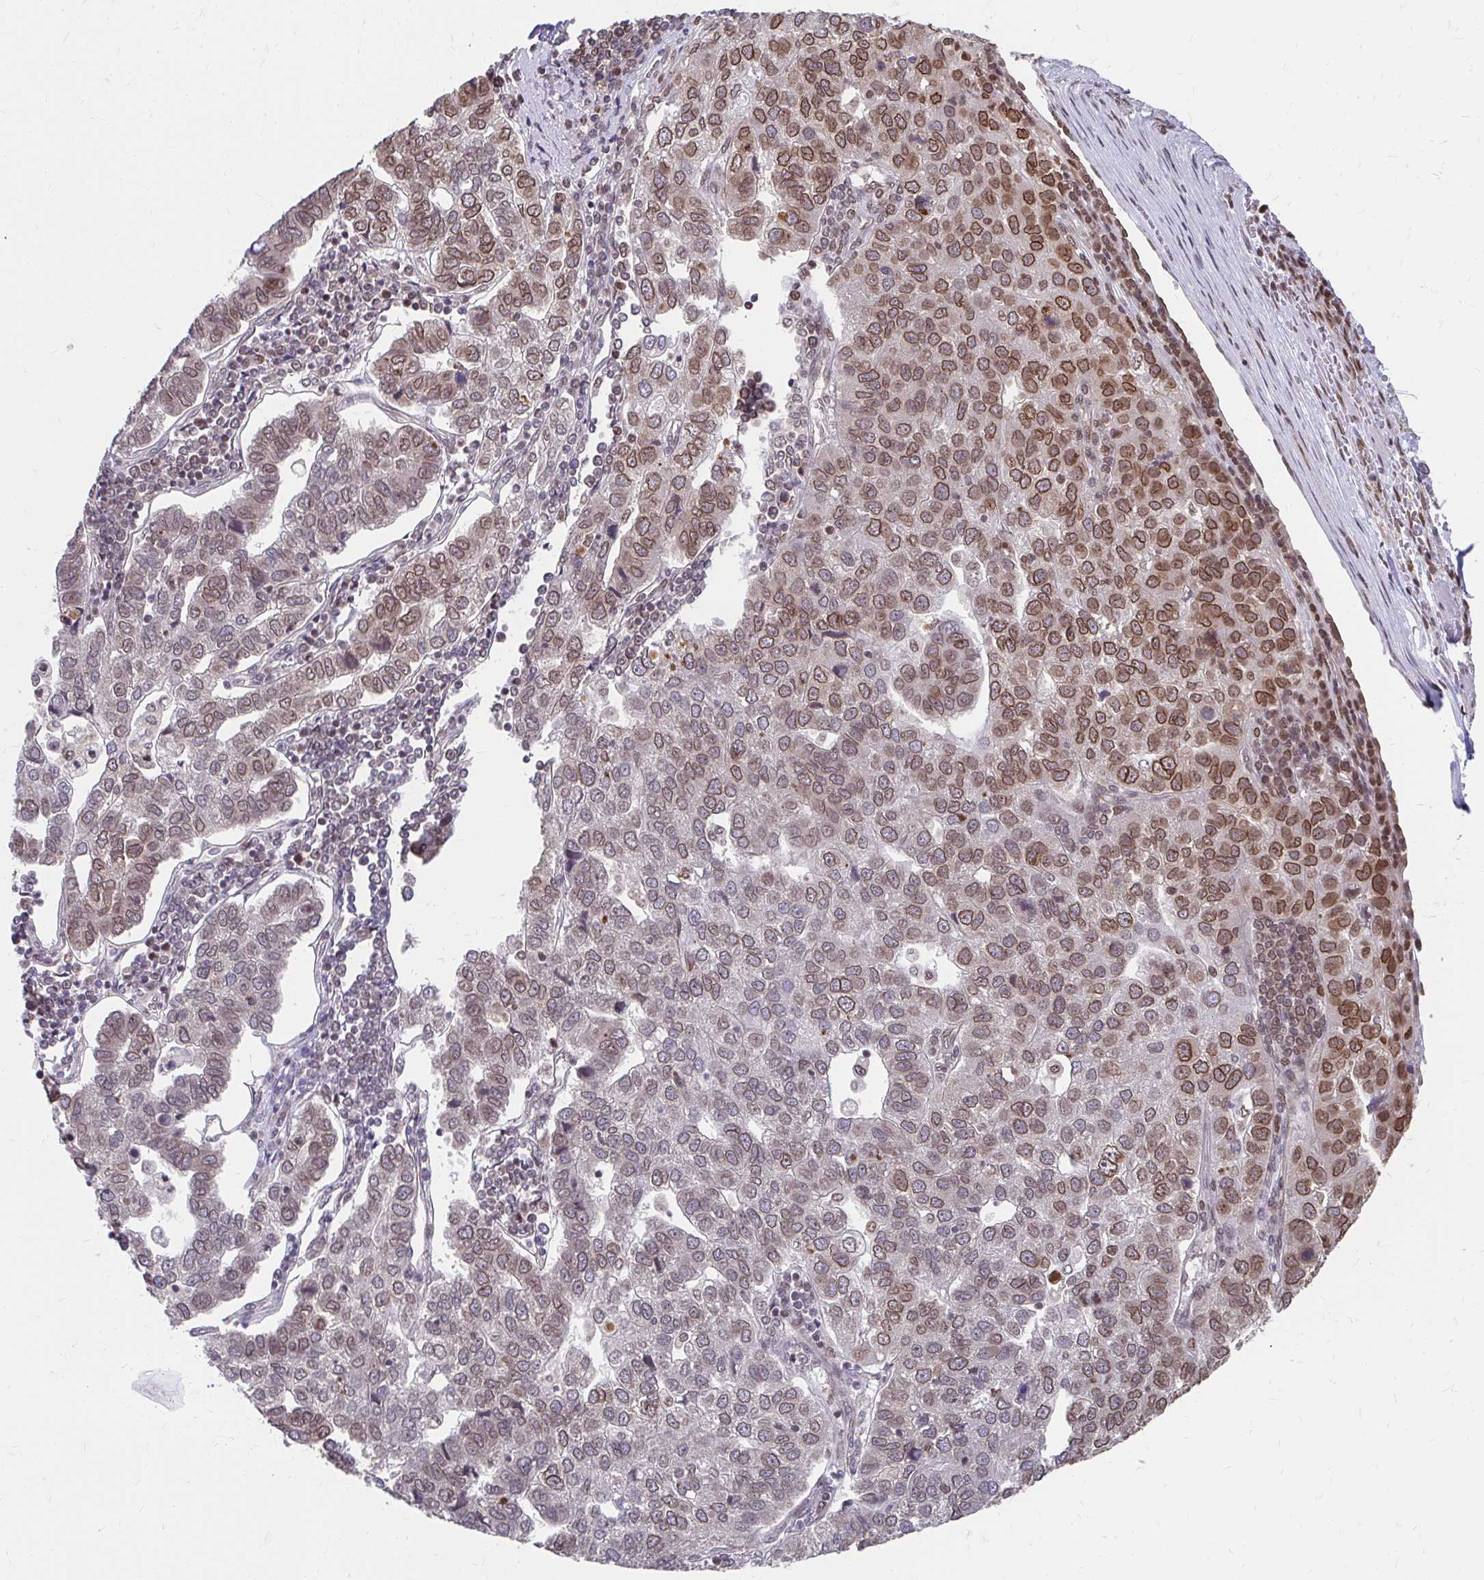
{"staining": {"intensity": "moderate", "quantity": "<25%", "location": "cytoplasmic/membranous,nuclear"}, "tissue": "pancreatic cancer", "cell_type": "Tumor cells", "image_type": "cancer", "snomed": [{"axis": "morphology", "description": "Adenocarcinoma, NOS"}, {"axis": "topography", "description": "Pancreas"}], "caption": "A low amount of moderate cytoplasmic/membranous and nuclear expression is seen in approximately <25% of tumor cells in pancreatic cancer tissue.", "gene": "XPO1", "patient": {"sex": "female", "age": 61}}